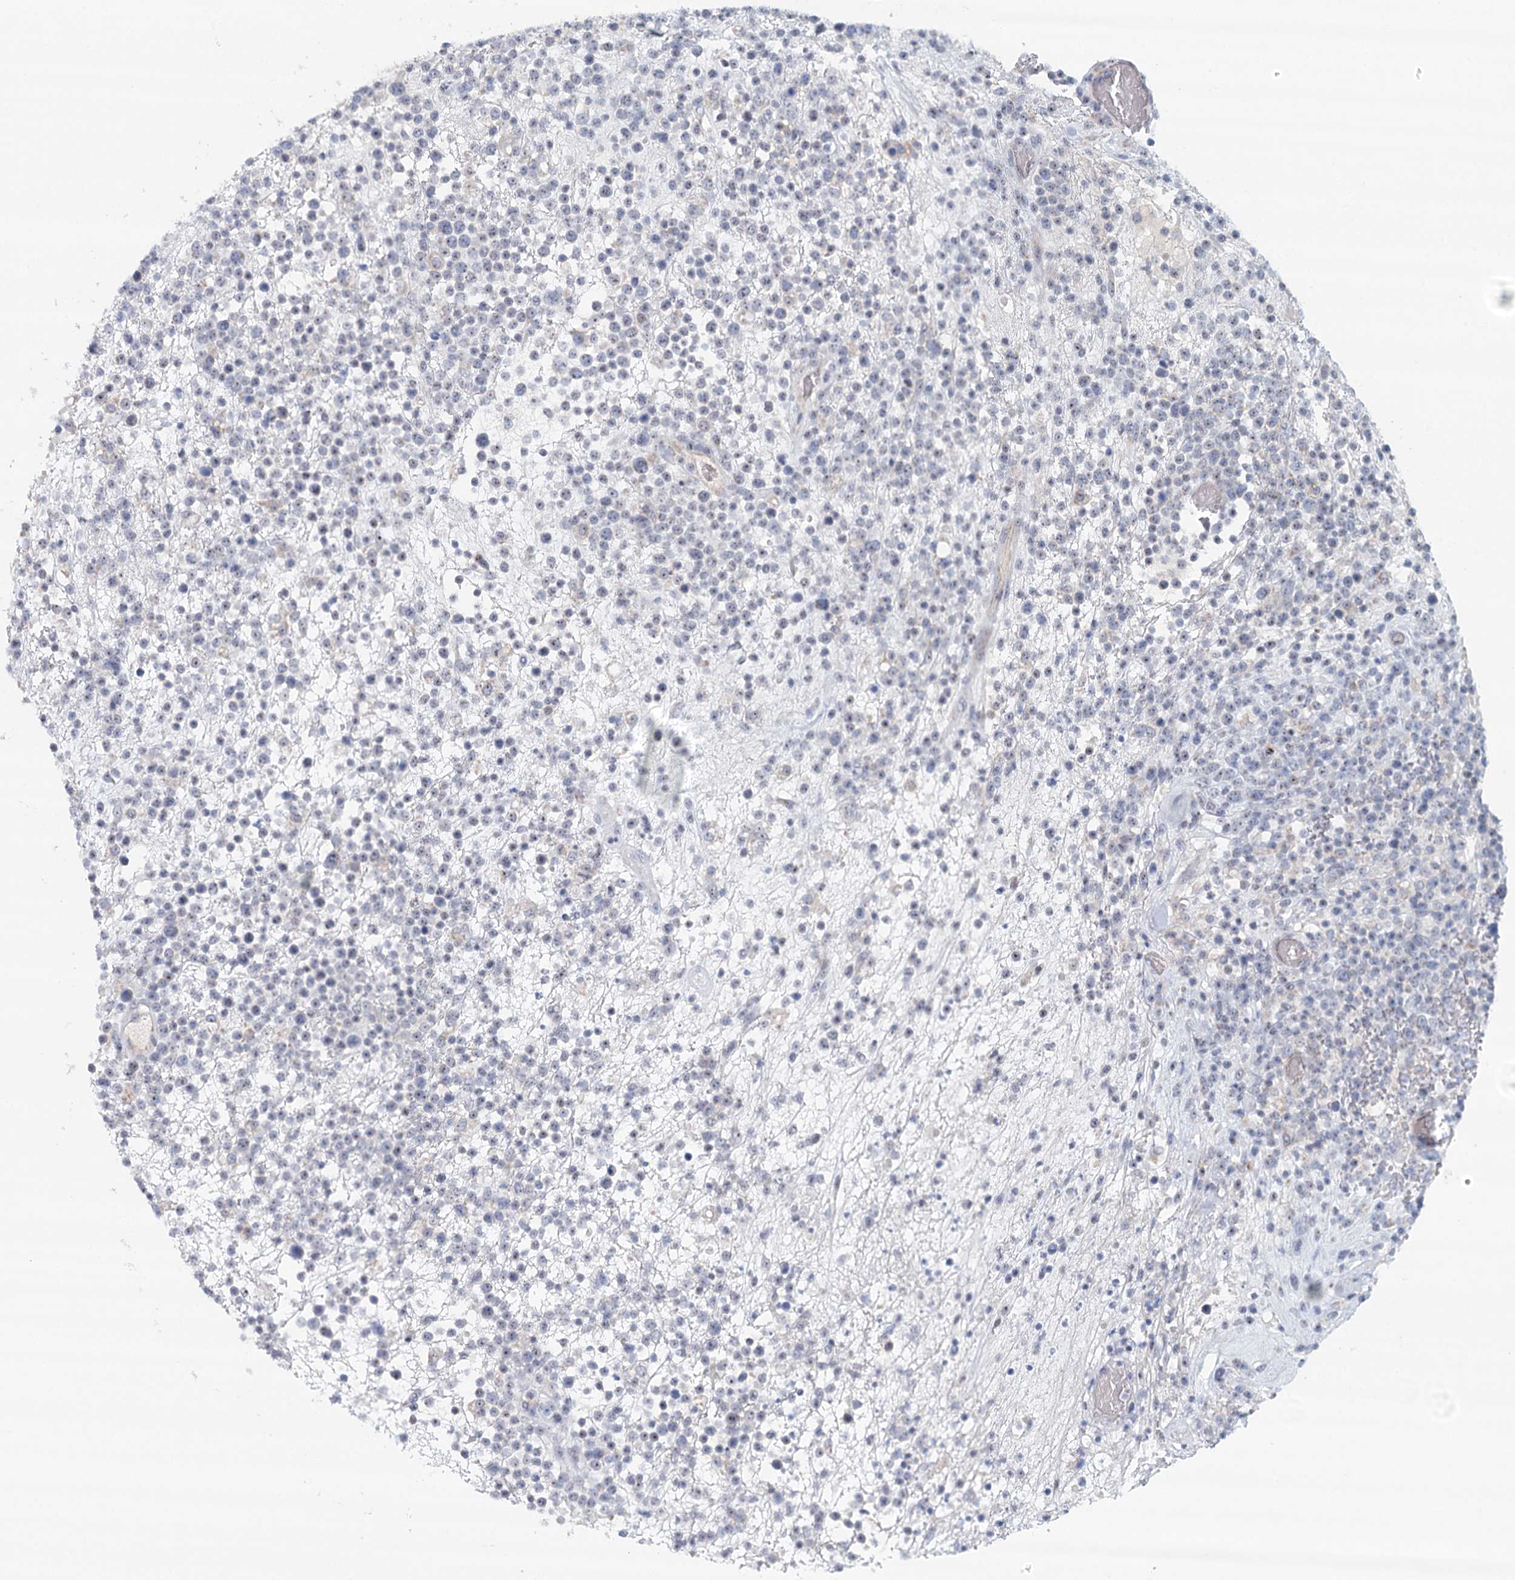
{"staining": {"intensity": "negative", "quantity": "none", "location": "none"}, "tissue": "lymphoma", "cell_type": "Tumor cells", "image_type": "cancer", "snomed": [{"axis": "morphology", "description": "Malignant lymphoma, non-Hodgkin's type, High grade"}, {"axis": "topography", "description": "Colon"}], "caption": "The immunohistochemistry photomicrograph has no significant positivity in tumor cells of malignant lymphoma, non-Hodgkin's type (high-grade) tissue.", "gene": "RBM43", "patient": {"sex": "female", "age": 53}}